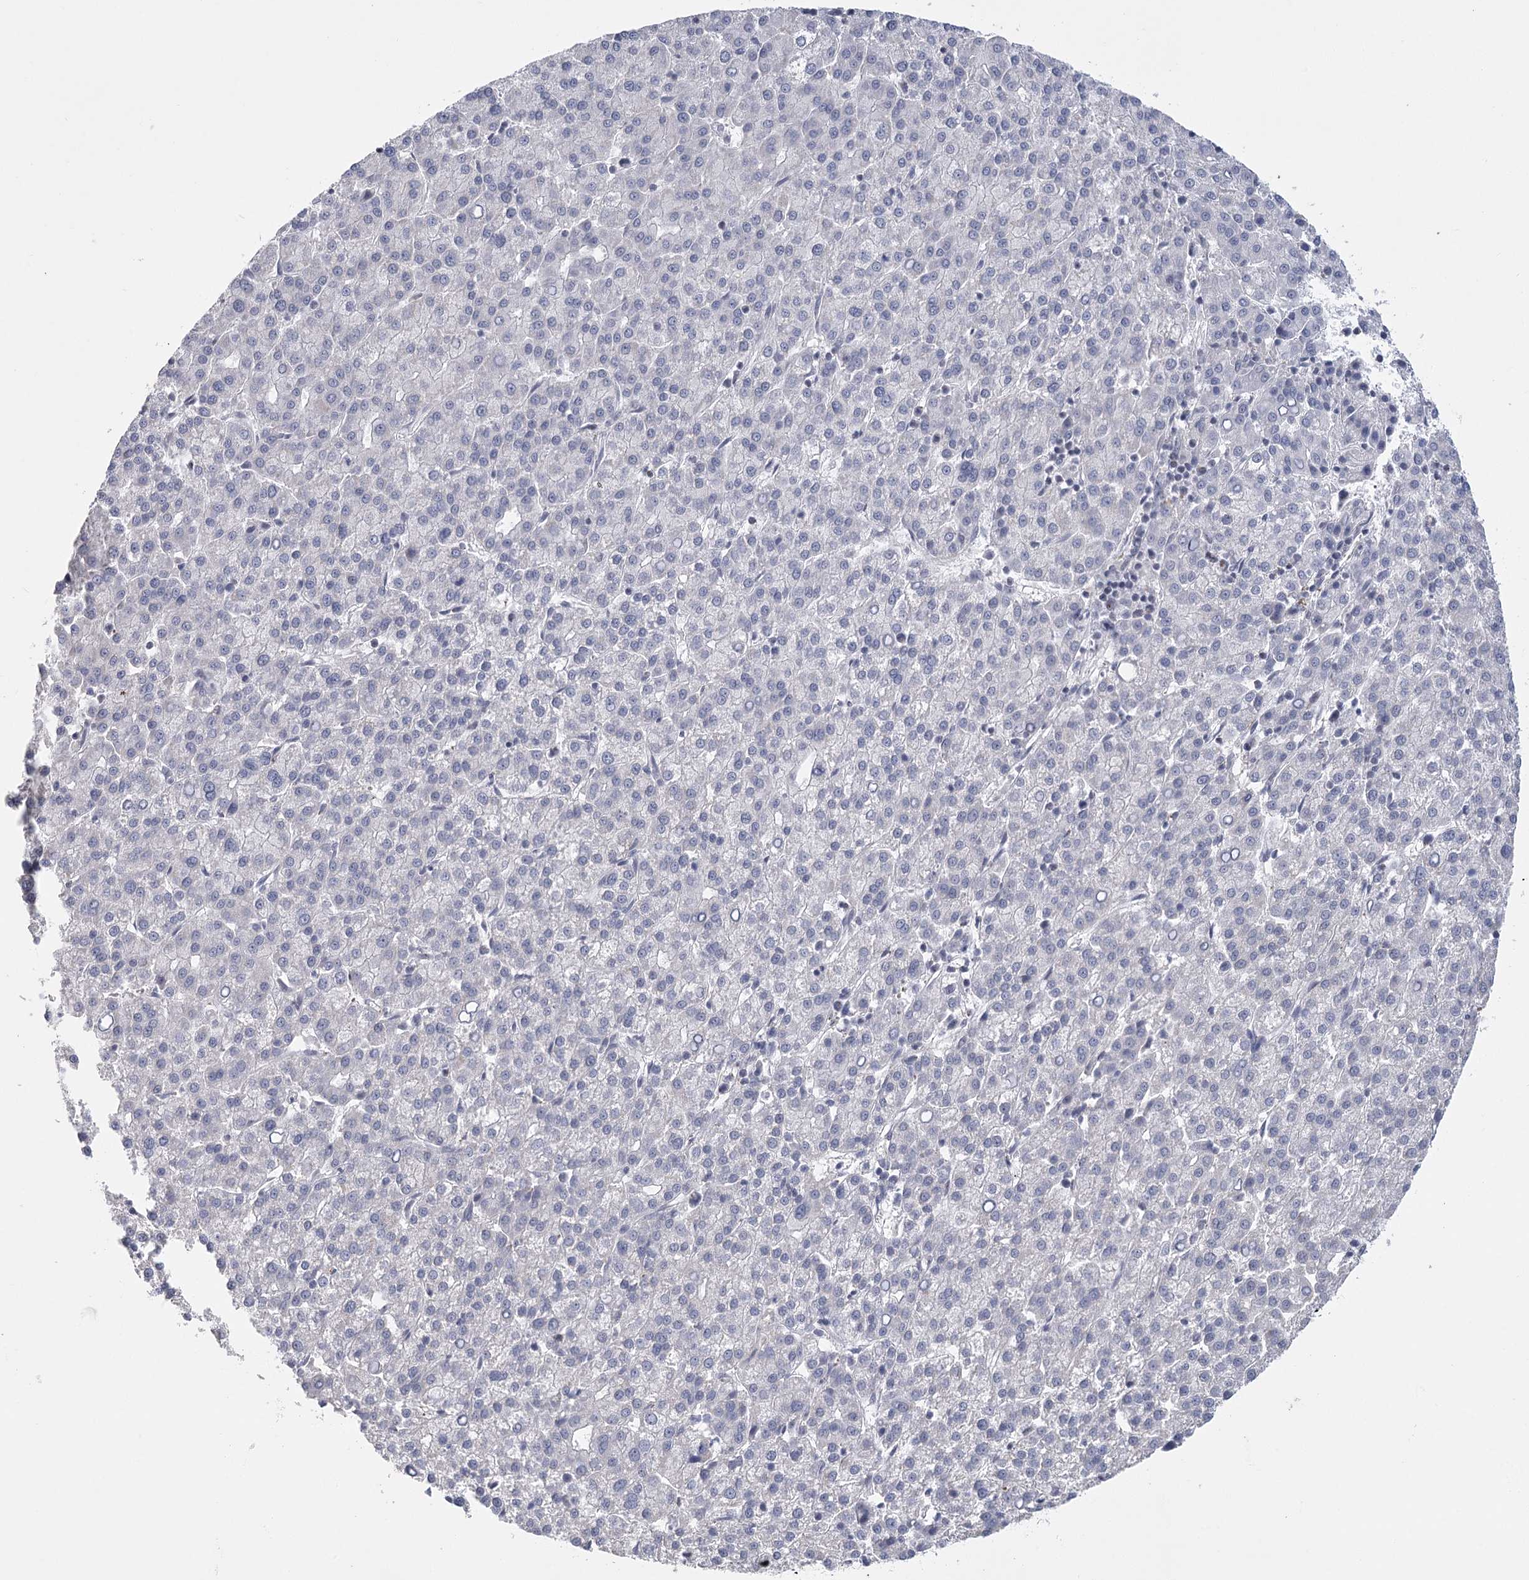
{"staining": {"intensity": "negative", "quantity": "none", "location": "none"}, "tissue": "liver cancer", "cell_type": "Tumor cells", "image_type": "cancer", "snomed": [{"axis": "morphology", "description": "Carcinoma, Hepatocellular, NOS"}, {"axis": "topography", "description": "Liver"}], "caption": "The micrograph reveals no significant expression in tumor cells of liver cancer (hepatocellular carcinoma). (DAB (3,3'-diaminobenzidine) IHC, high magnification).", "gene": "FAM76B", "patient": {"sex": "female", "age": 58}}